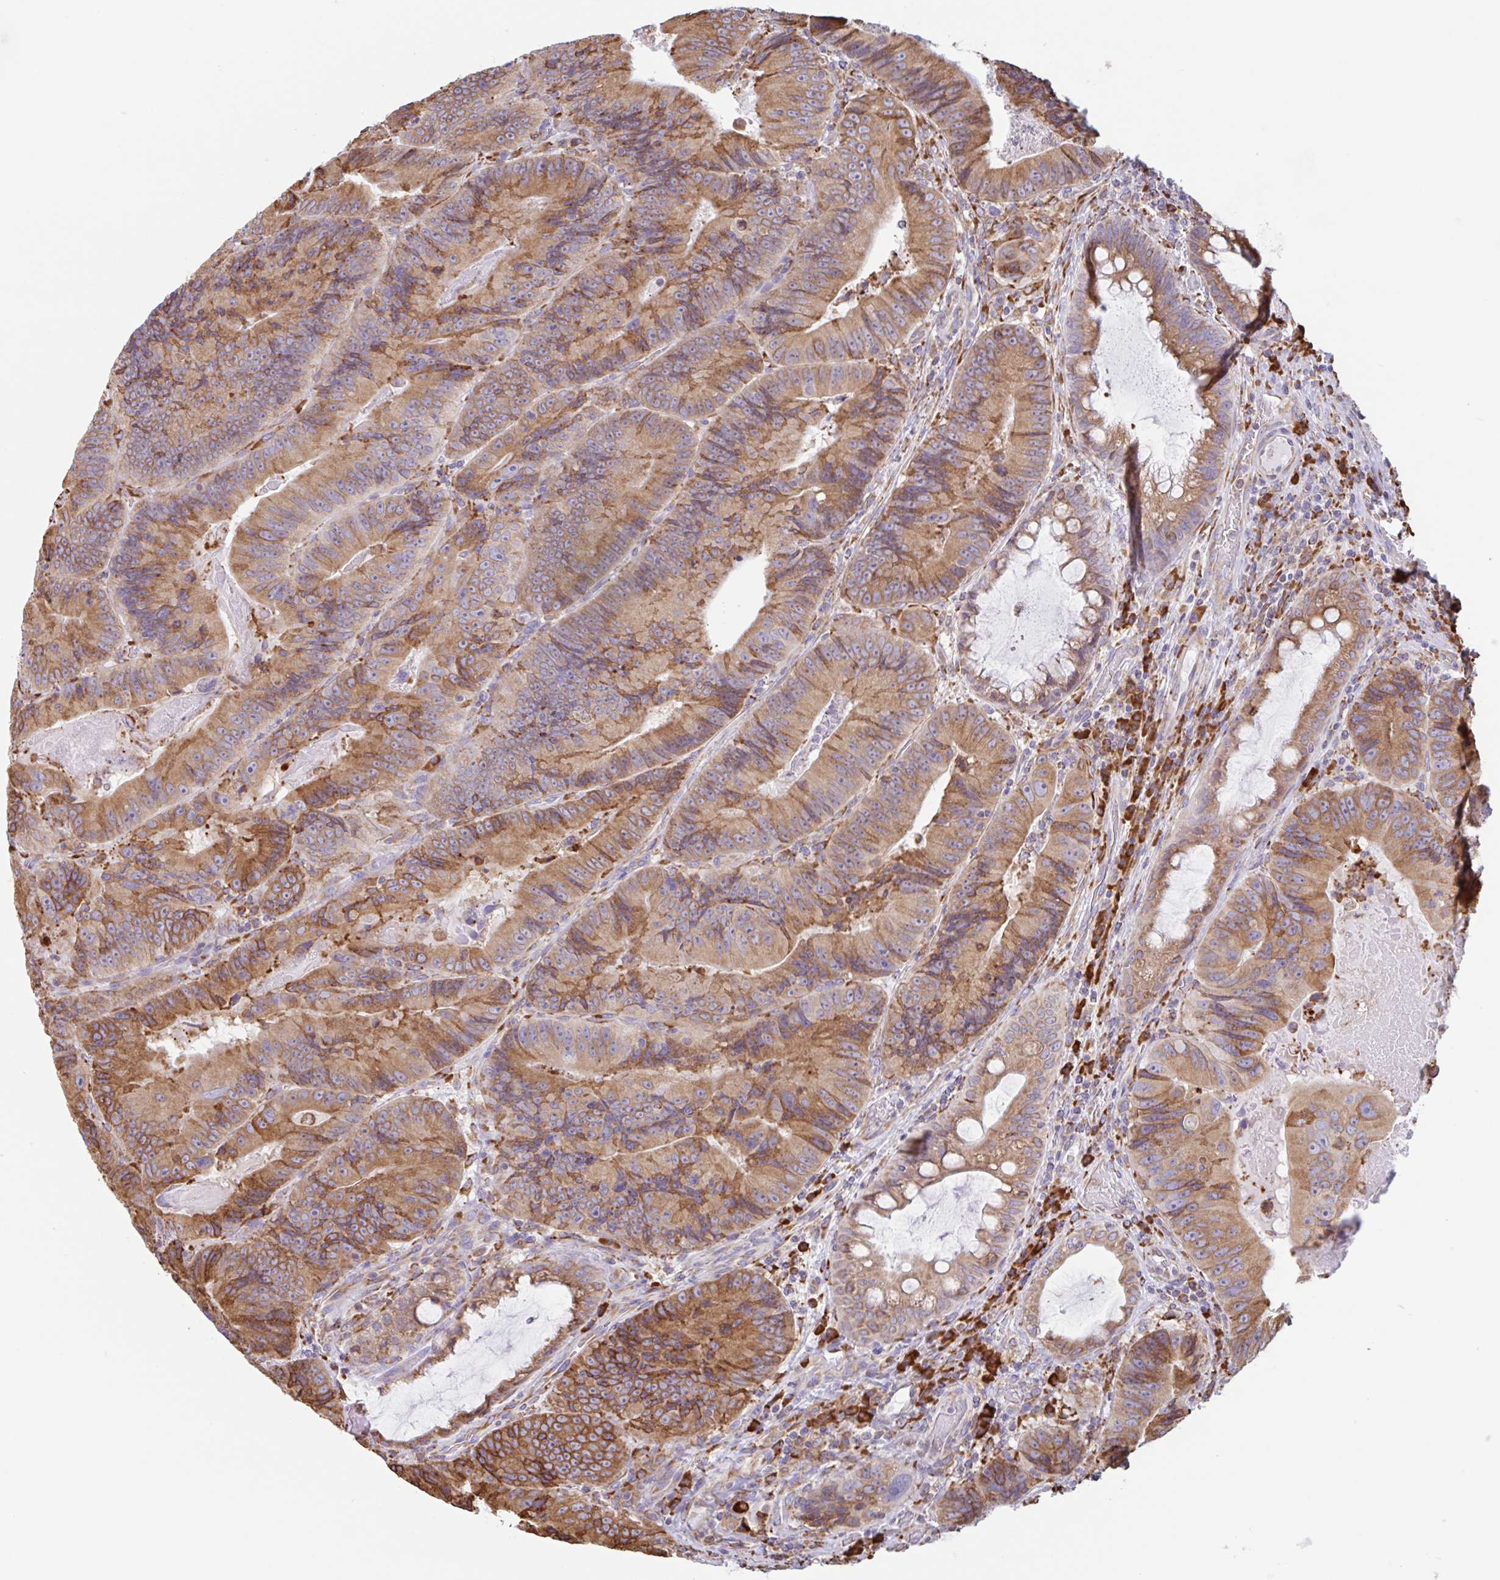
{"staining": {"intensity": "moderate", "quantity": ">75%", "location": "cytoplasmic/membranous"}, "tissue": "colorectal cancer", "cell_type": "Tumor cells", "image_type": "cancer", "snomed": [{"axis": "morphology", "description": "Adenocarcinoma, NOS"}, {"axis": "topography", "description": "Colon"}], "caption": "There is medium levels of moderate cytoplasmic/membranous expression in tumor cells of colorectal cancer (adenocarcinoma), as demonstrated by immunohistochemical staining (brown color).", "gene": "DOK4", "patient": {"sex": "female", "age": 86}}